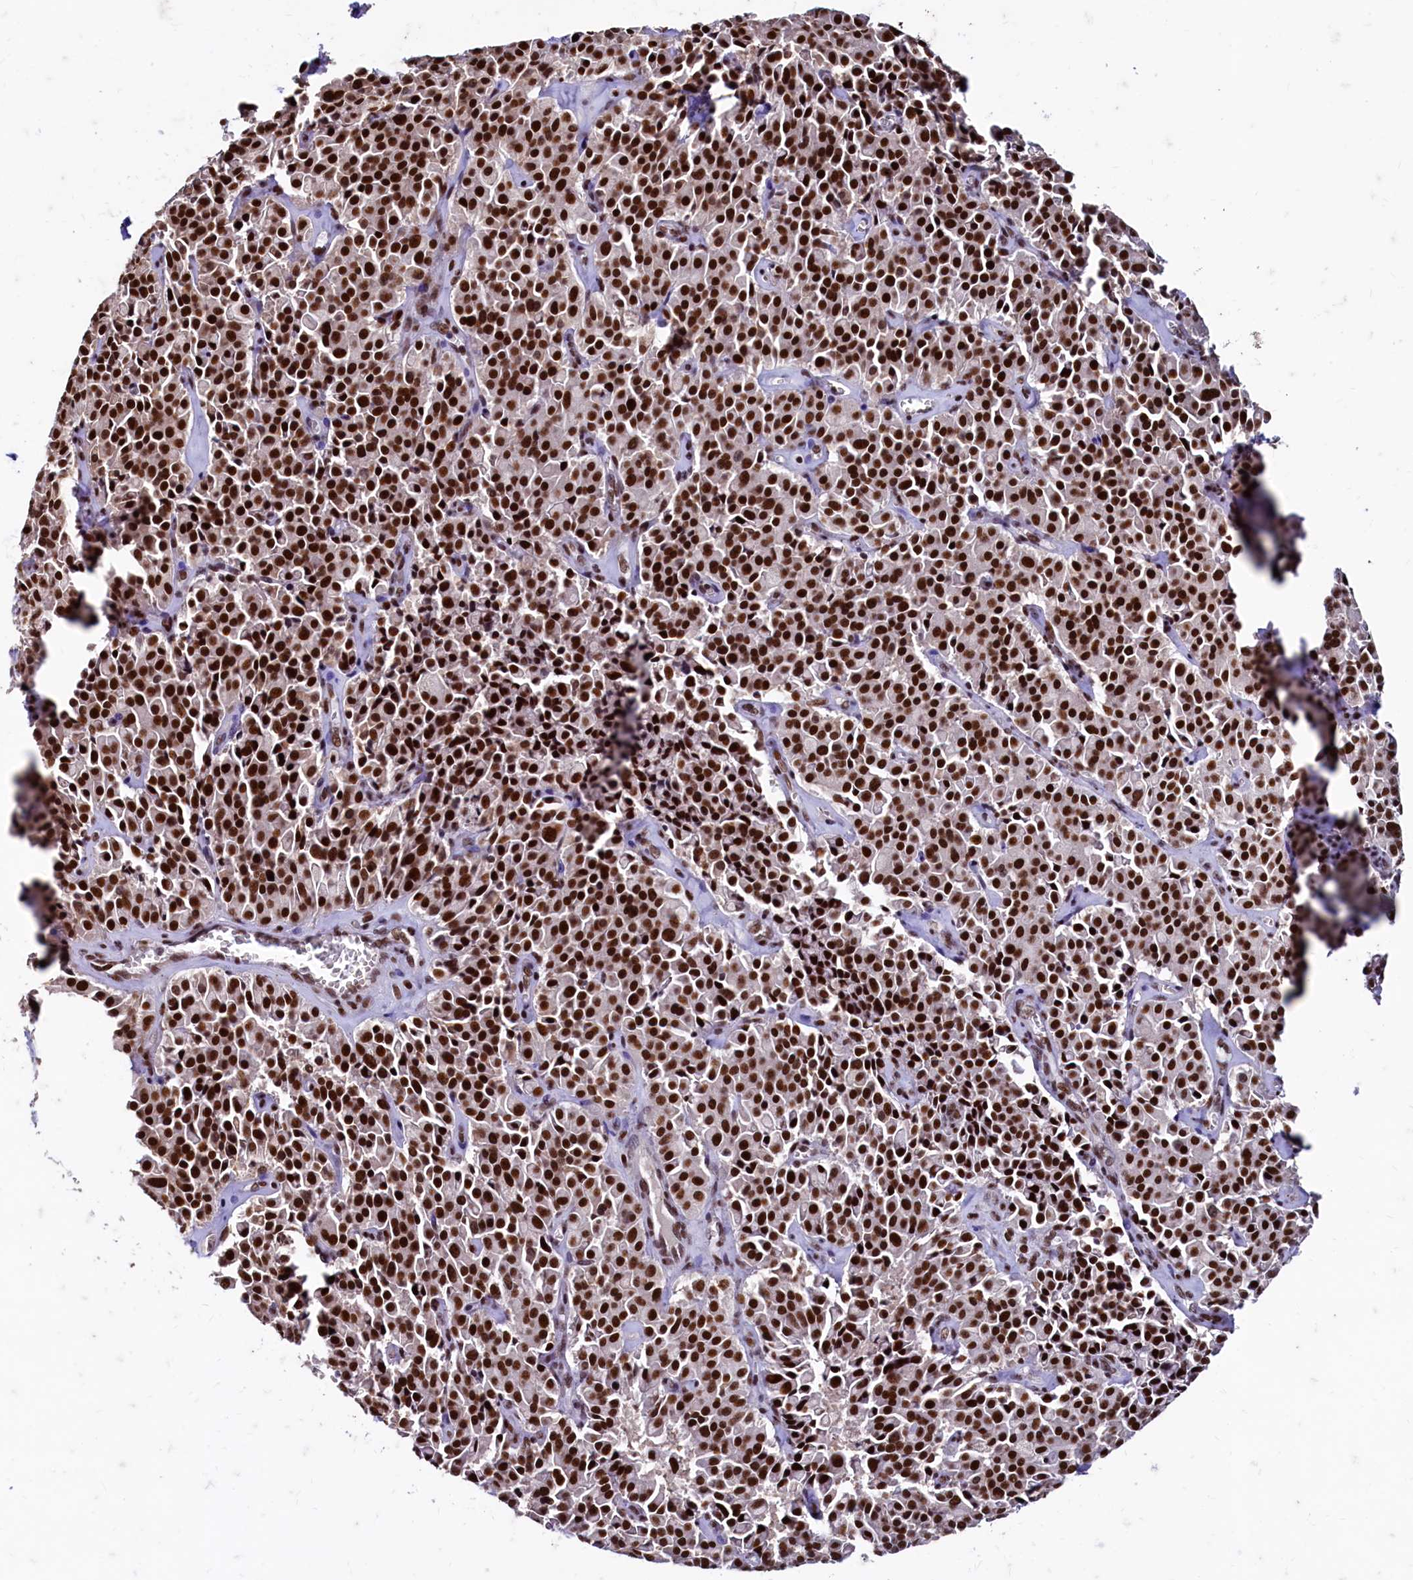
{"staining": {"intensity": "strong", "quantity": ">75%", "location": "nuclear"}, "tissue": "pancreatic cancer", "cell_type": "Tumor cells", "image_type": "cancer", "snomed": [{"axis": "morphology", "description": "Adenocarcinoma, NOS"}, {"axis": "topography", "description": "Pancreas"}], "caption": "High-power microscopy captured an immunohistochemistry histopathology image of pancreatic cancer (adenocarcinoma), revealing strong nuclear expression in approximately >75% of tumor cells.", "gene": "CPSF7", "patient": {"sex": "male", "age": 65}}